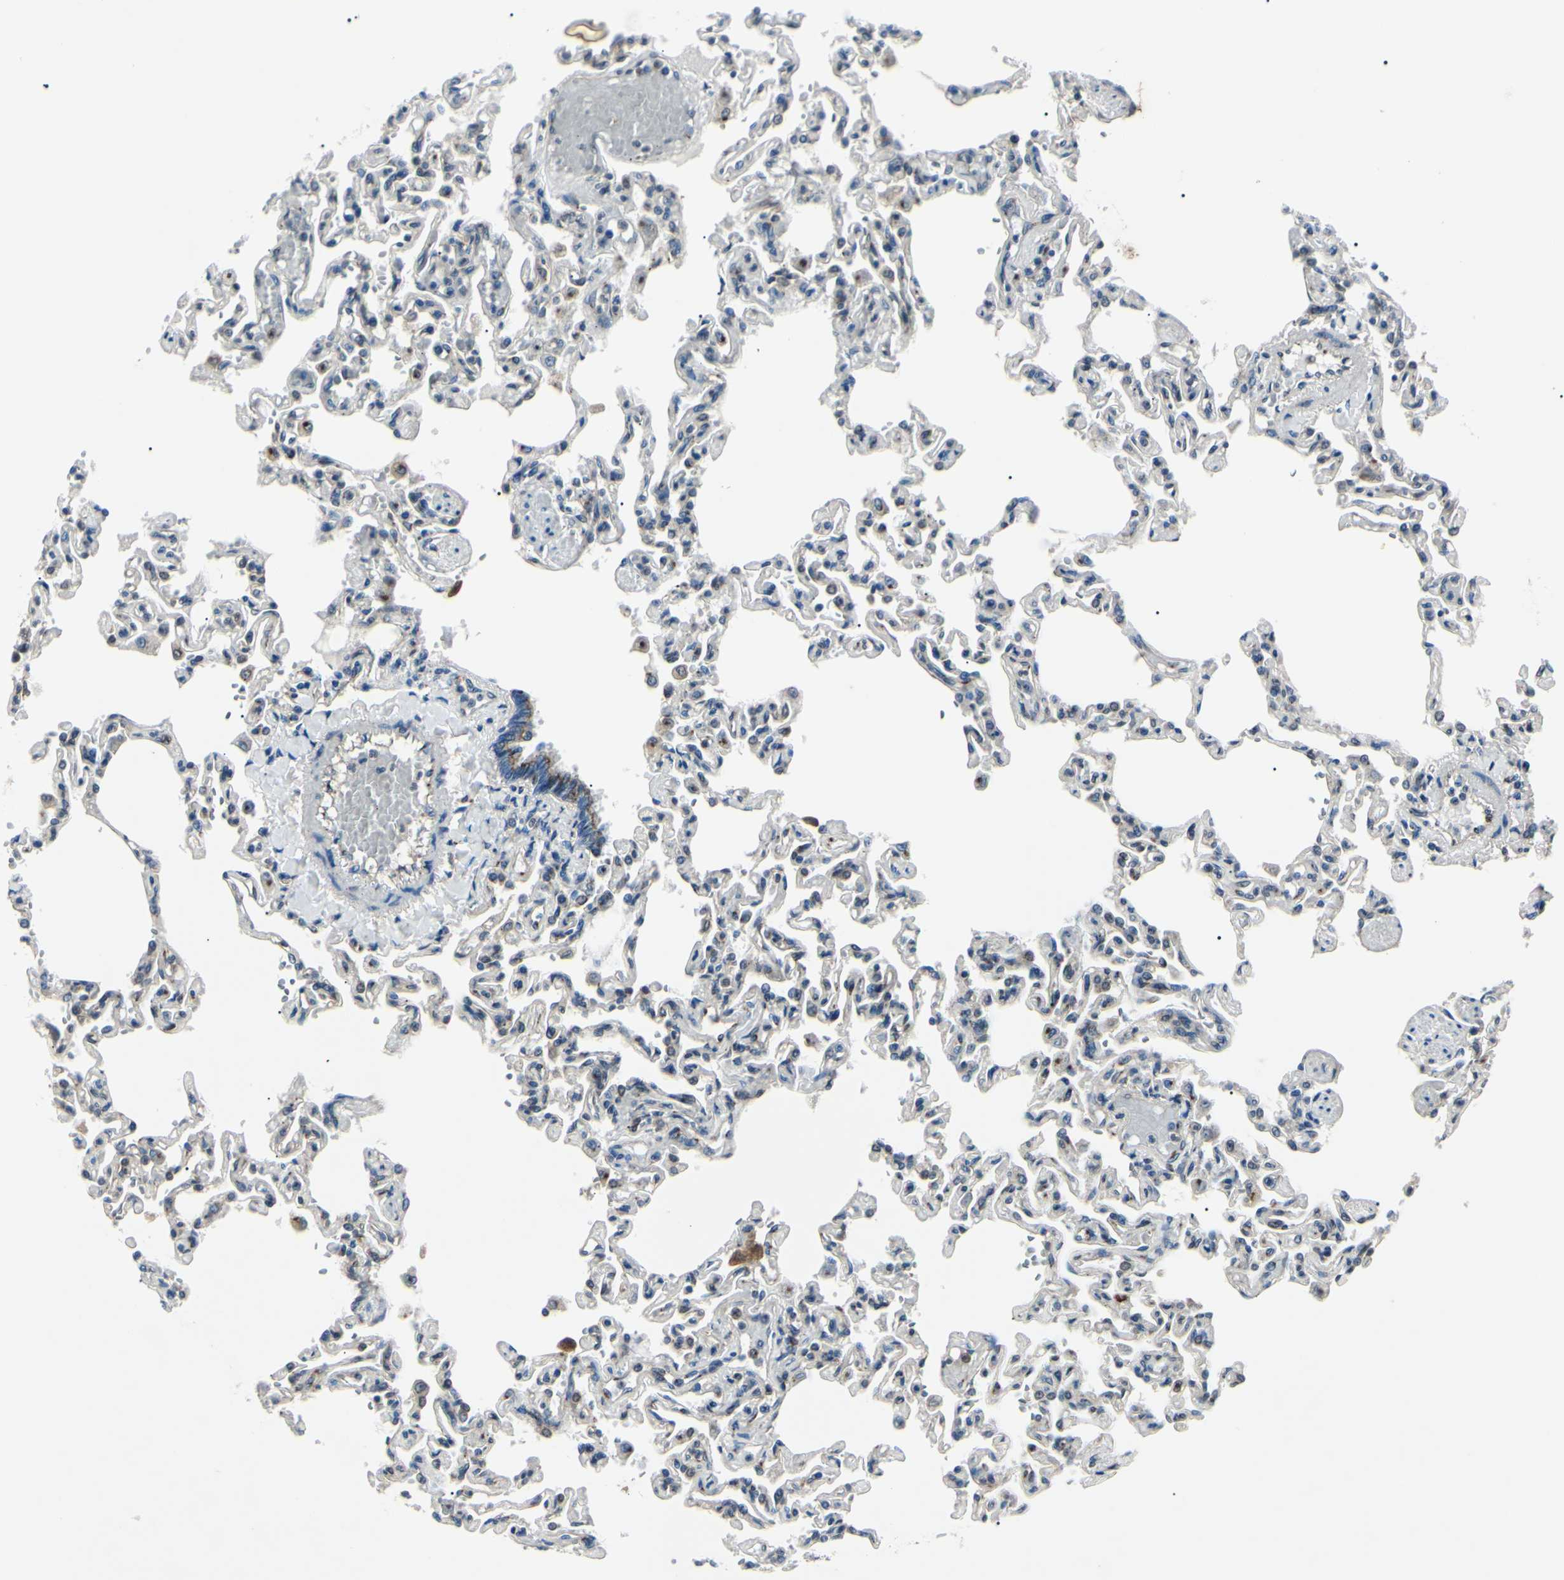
{"staining": {"intensity": "weak", "quantity": "25%-75%", "location": "cytoplasmic/membranous"}, "tissue": "lung", "cell_type": "Alveolar cells", "image_type": "normal", "snomed": [{"axis": "morphology", "description": "Normal tissue, NOS"}, {"axis": "topography", "description": "Lung"}], "caption": "Alveolar cells demonstrate low levels of weak cytoplasmic/membranous expression in approximately 25%-75% of cells in unremarkable human lung. (brown staining indicates protein expression, while blue staining denotes nuclei).", "gene": "MAPRE1", "patient": {"sex": "male", "age": 21}}